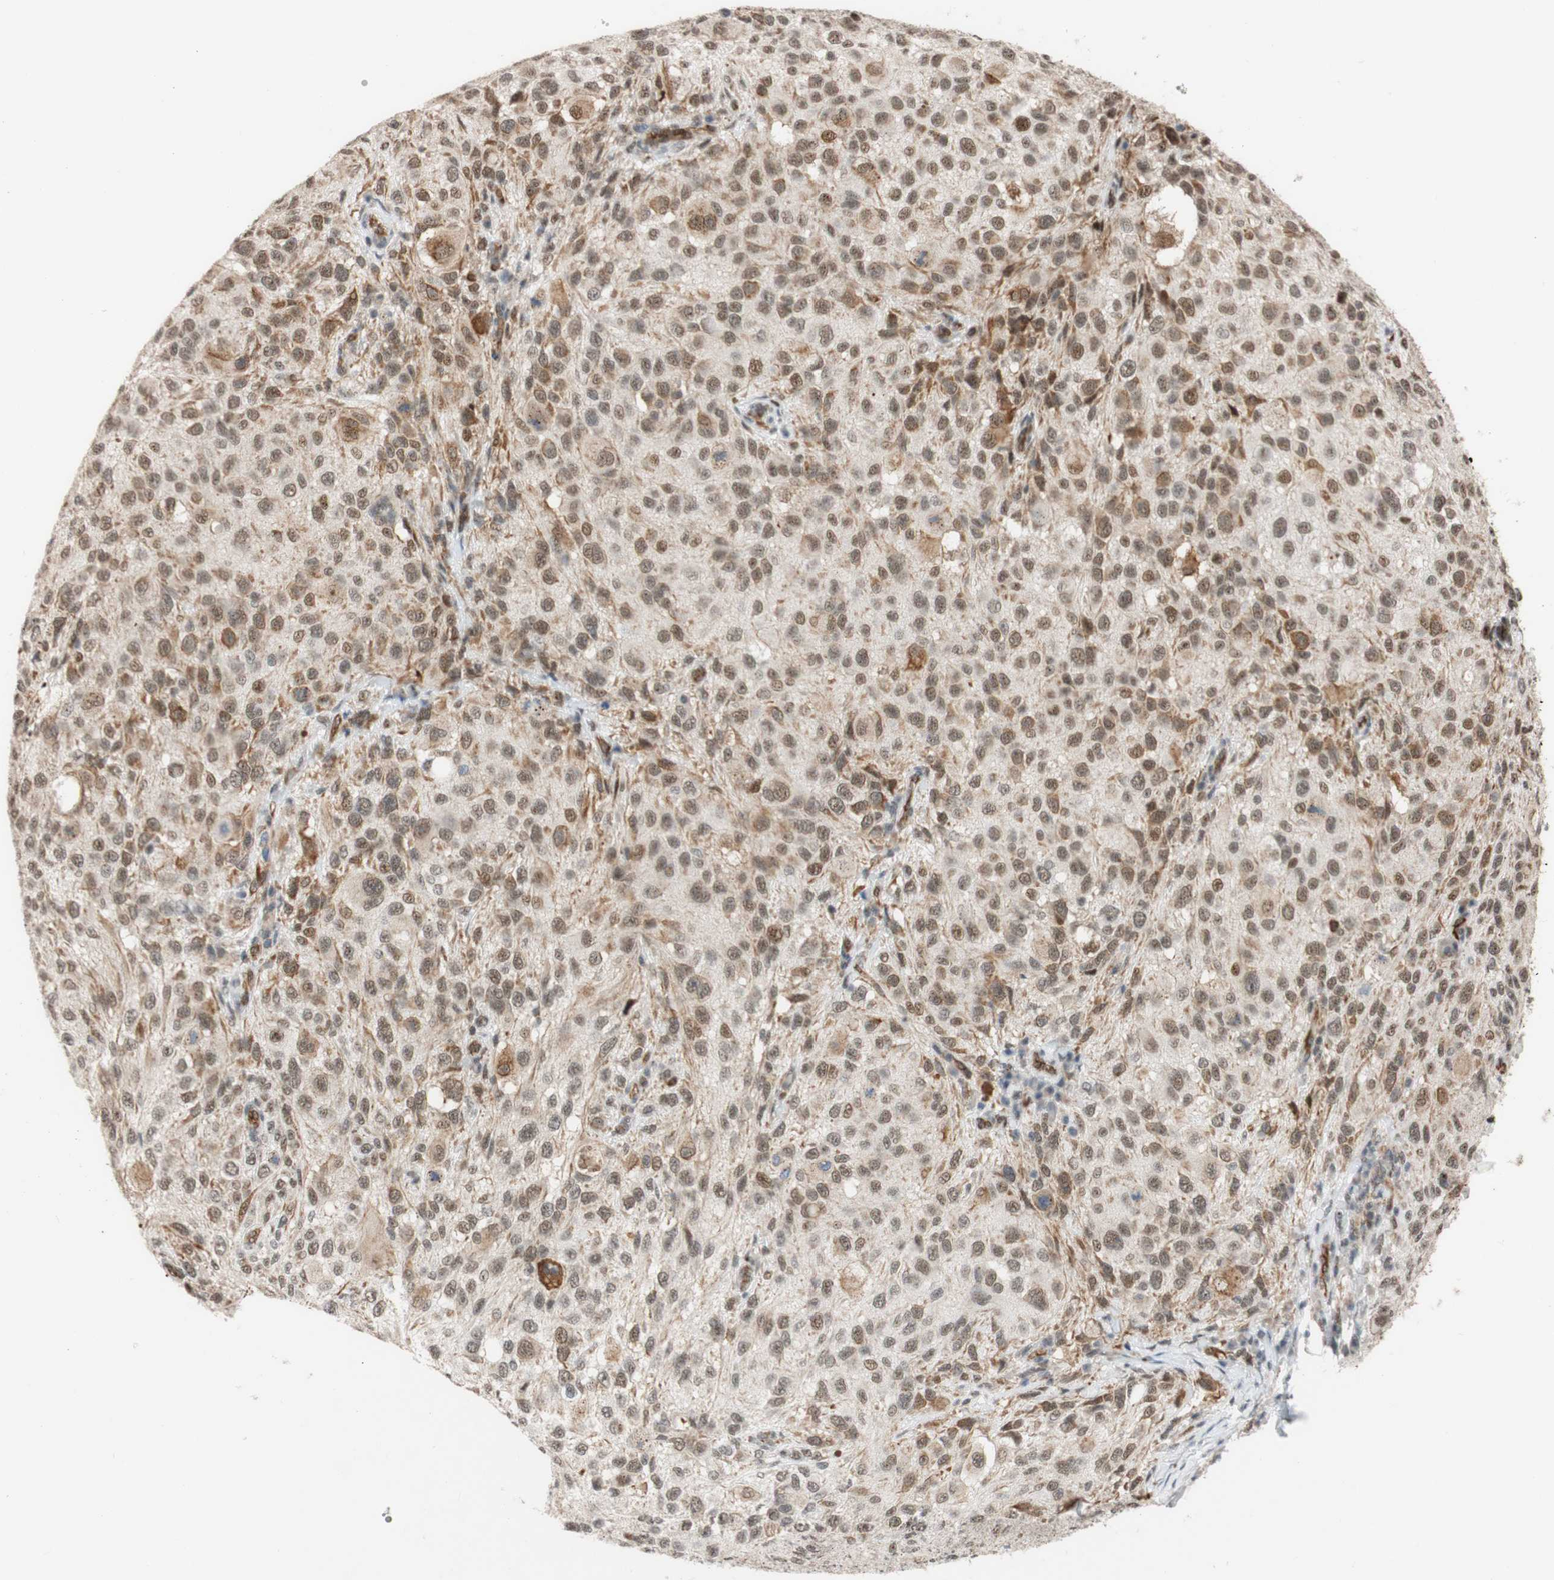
{"staining": {"intensity": "moderate", "quantity": ">75%", "location": "cytoplasmic/membranous,nuclear"}, "tissue": "melanoma", "cell_type": "Tumor cells", "image_type": "cancer", "snomed": [{"axis": "morphology", "description": "Necrosis, NOS"}, {"axis": "morphology", "description": "Malignant melanoma, NOS"}, {"axis": "topography", "description": "Skin"}], "caption": "Immunohistochemical staining of melanoma shows moderate cytoplasmic/membranous and nuclear protein positivity in approximately >75% of tumor cells.", "gene": "SAP18", "patient": {"sex": "female", "age": 87}}